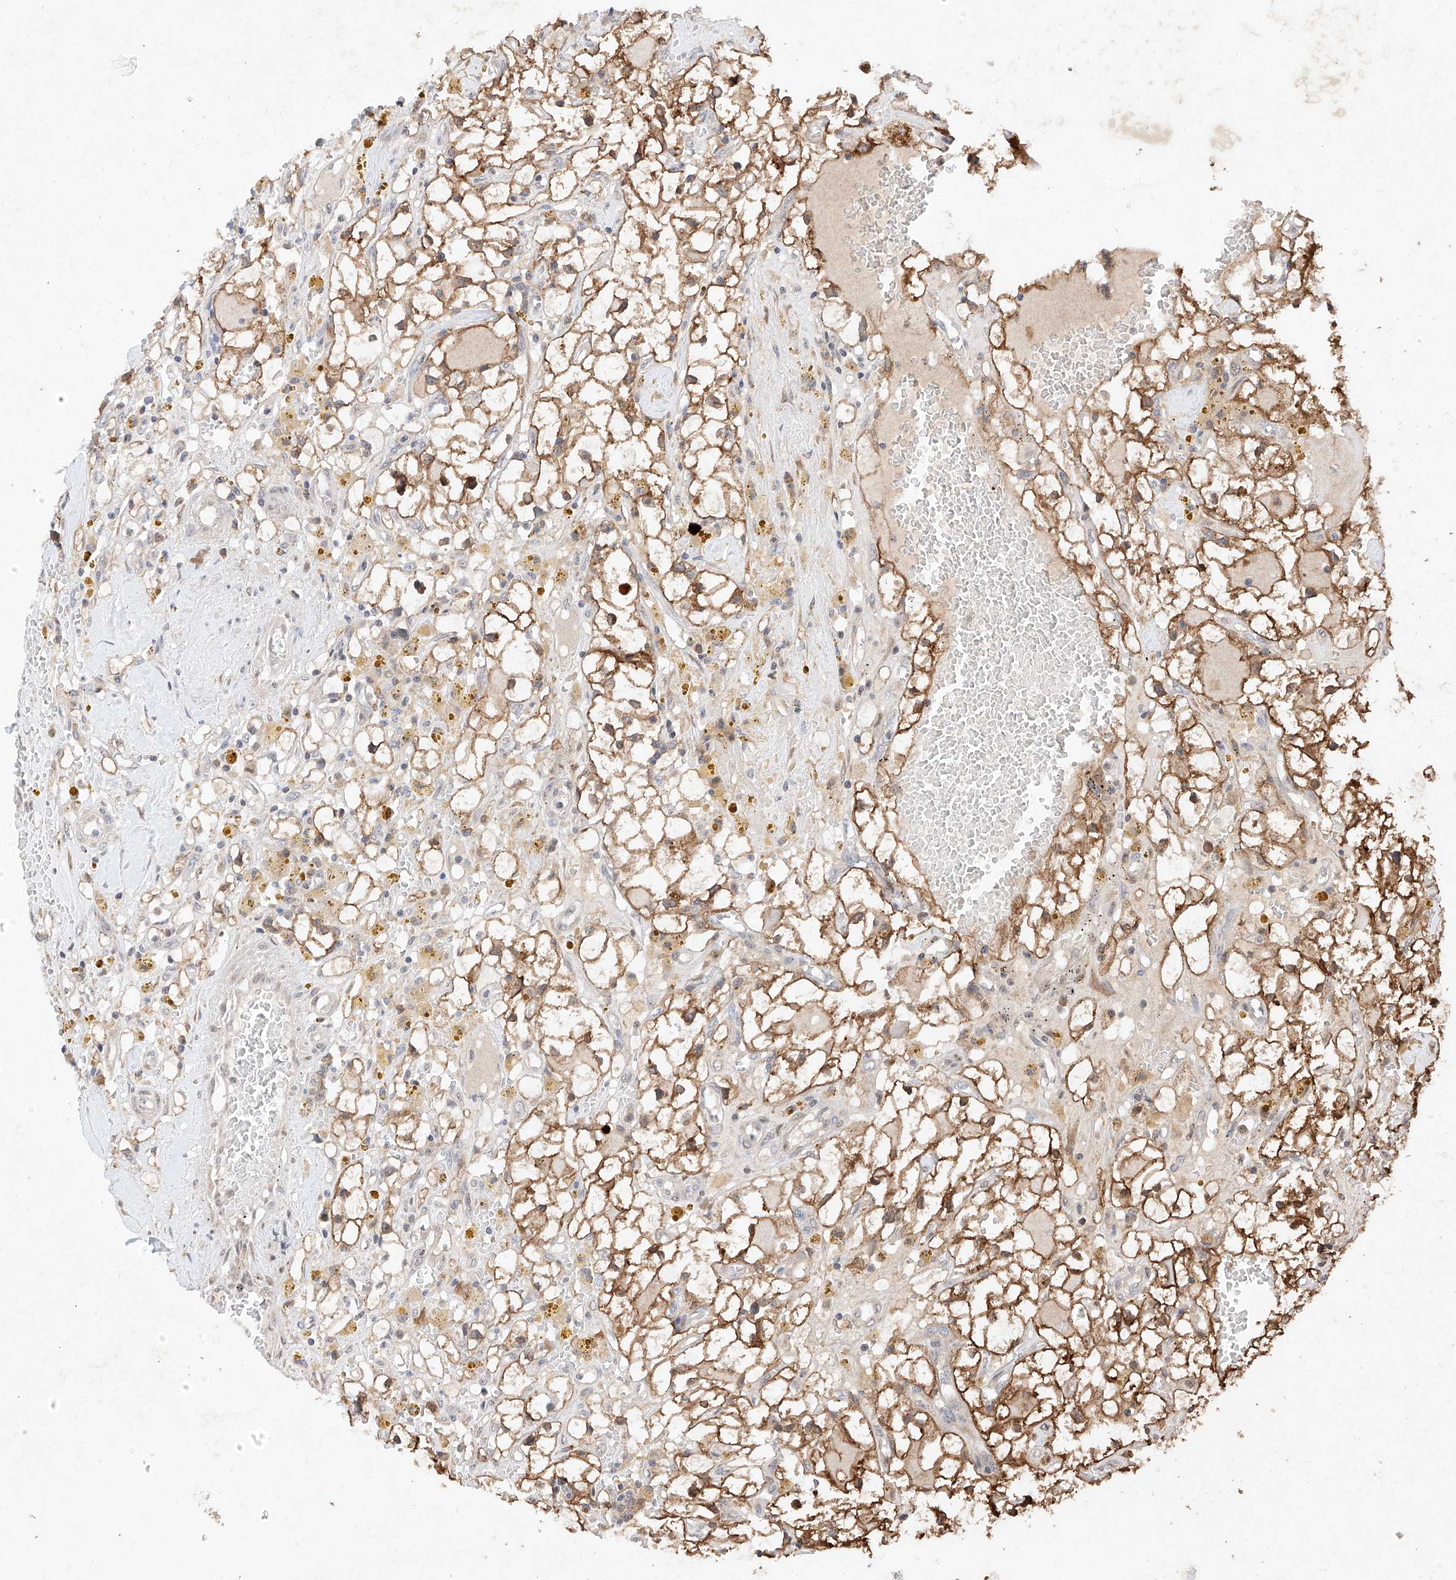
{"staining": {"intensity": "moderate", "quantity": ">75%", "location": "cytoplasmic/membranous,nuclear"}, "tissue": "renal cancer", "cell_type": "Tumor cells", "image_type": "cancer", "snomed": [{"axis": "morphology", "description": "Adenocarcinoma, NOS"}, {"axis": "topography", "description": "Kidney"}], "caption": "A micrograph of renal cancer stained for a protein reveals moderate cytoplasmic/membranous and nuclear brown staining in tumor cells. The staining was performed using DAB to visualize the protein expression in brown, while the nuclei were stained in blue with hematoxylin (Magnification: 20x).", "gene": "ZSCAN4", "patient": {"sex": "male", "age": 56}}